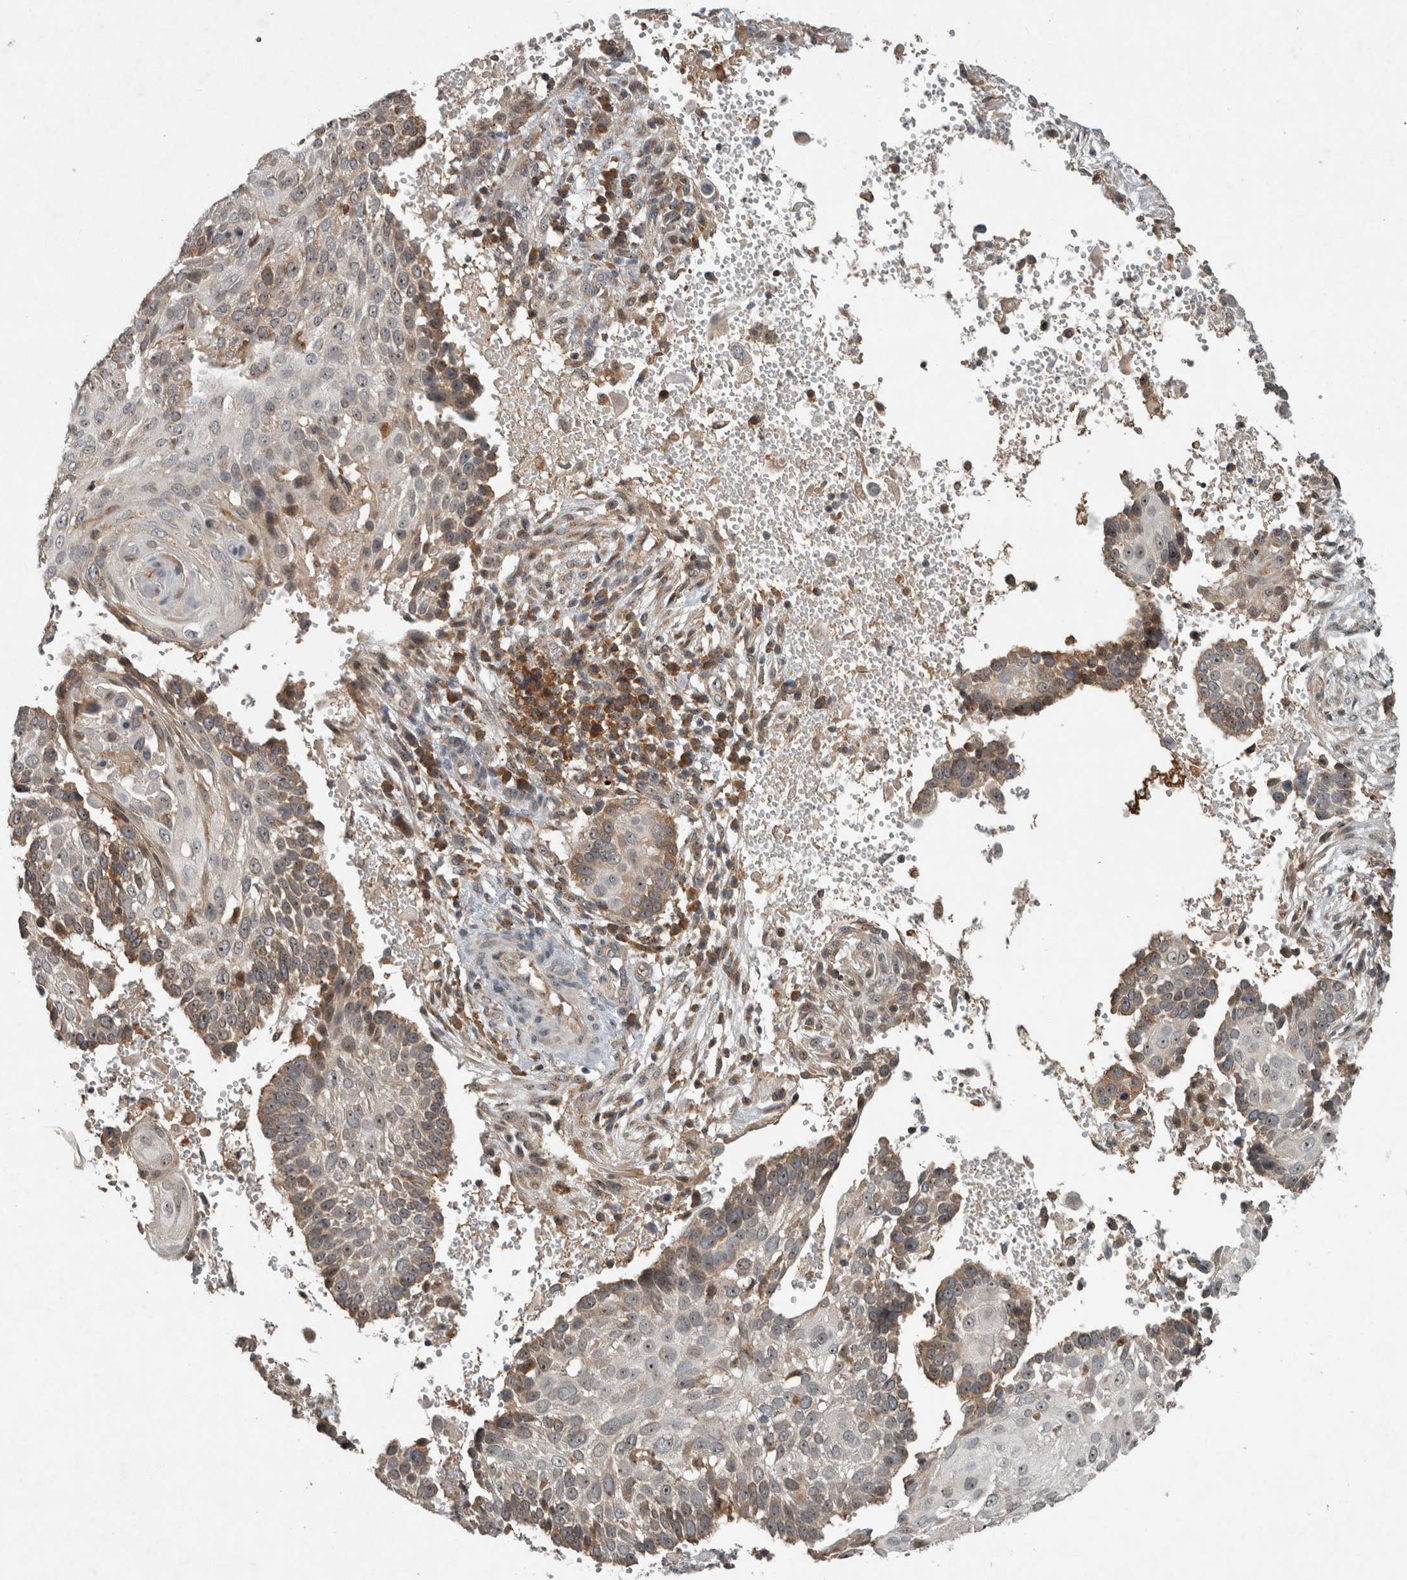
{"staining": {"intensity": "moderate", "quantity": "25%-75%", "location": "cytoplasmic/membranous,nuclear"}, "tissue": "cervical cancer", "cell_type": "Tumor cells", "image_type": "cancer", "snomed": [{"axis": "morphology", "description": "Squamous cell carcinoma, NOS"}, {"axis": "topography", "description": "Cervix"}], "caption": "Immunohistochemical staining of human cervical squamous cell carcinoma shows medium levels of moderate cytoplasmic/membranous and nuclear protein positivity in approximately 25%-75% of tumor cells. (DAB (3,3'-diaminobenzidine) = brown stain, brightfield microscopy at high magnification).", "gene": "GPR137B", "patient": {"sex": "female", "age": 74}}